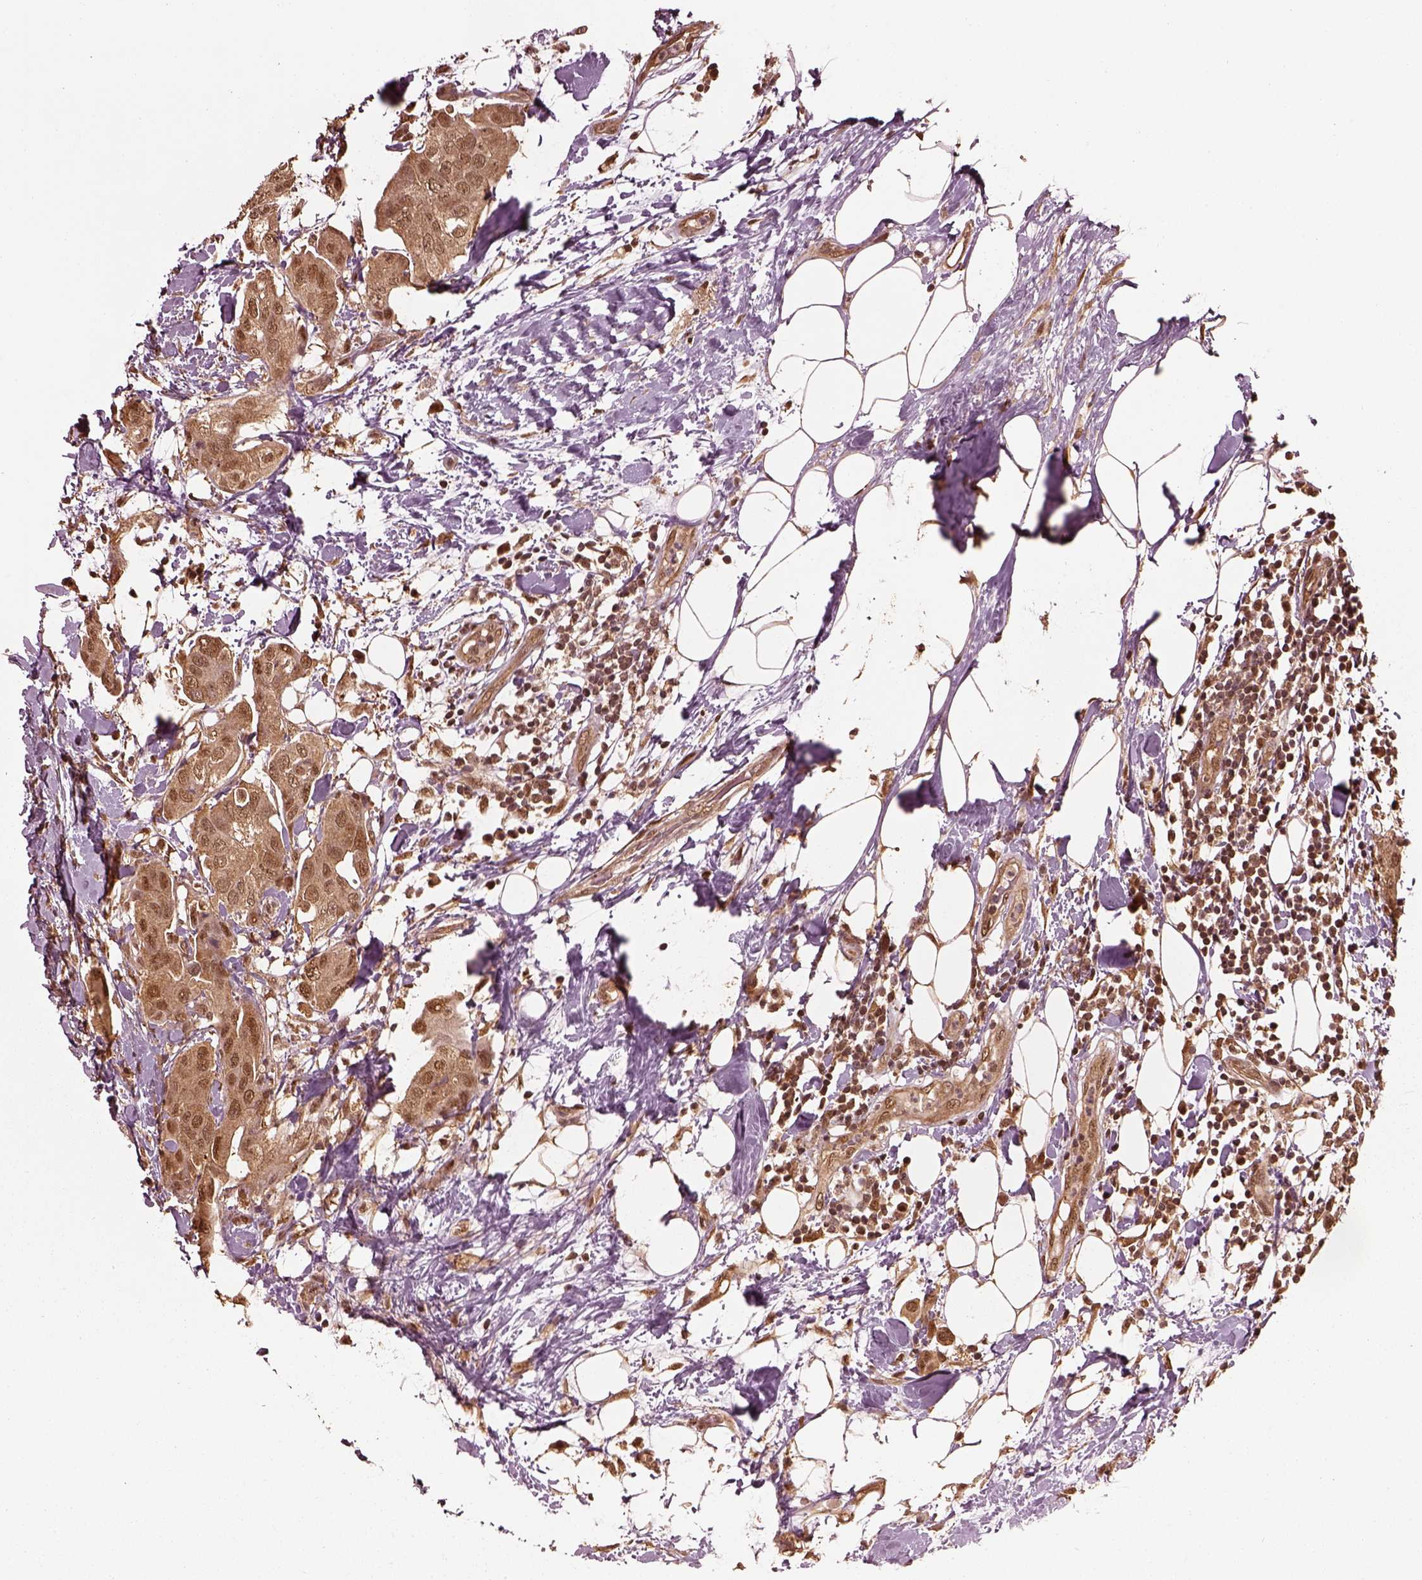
{"staining": {"intensity": "moderate", "quantity": "25%-75%", "location": "cytoplasmic/membranous,nuclear"}, "tissue": "breast cancer", "cell_type": "Tumor cells", "image_type": "cancer", "snomed": [{"axis": "morphology", "description": "Normal tissue, NOS"}, {"axis": "morphology", "description": "Duct carcinoma"}, {"axis": "topography", "description": "Breast"}], "caption": "Human breast cancer stained for a protein (brown) displays moderate cytoplasmic/membranous and nuclear positive positivity in approximately 25%-75% of tumor cells.", "gene": "PSMC5", "patient": {"sex": "female", "age": 40}}